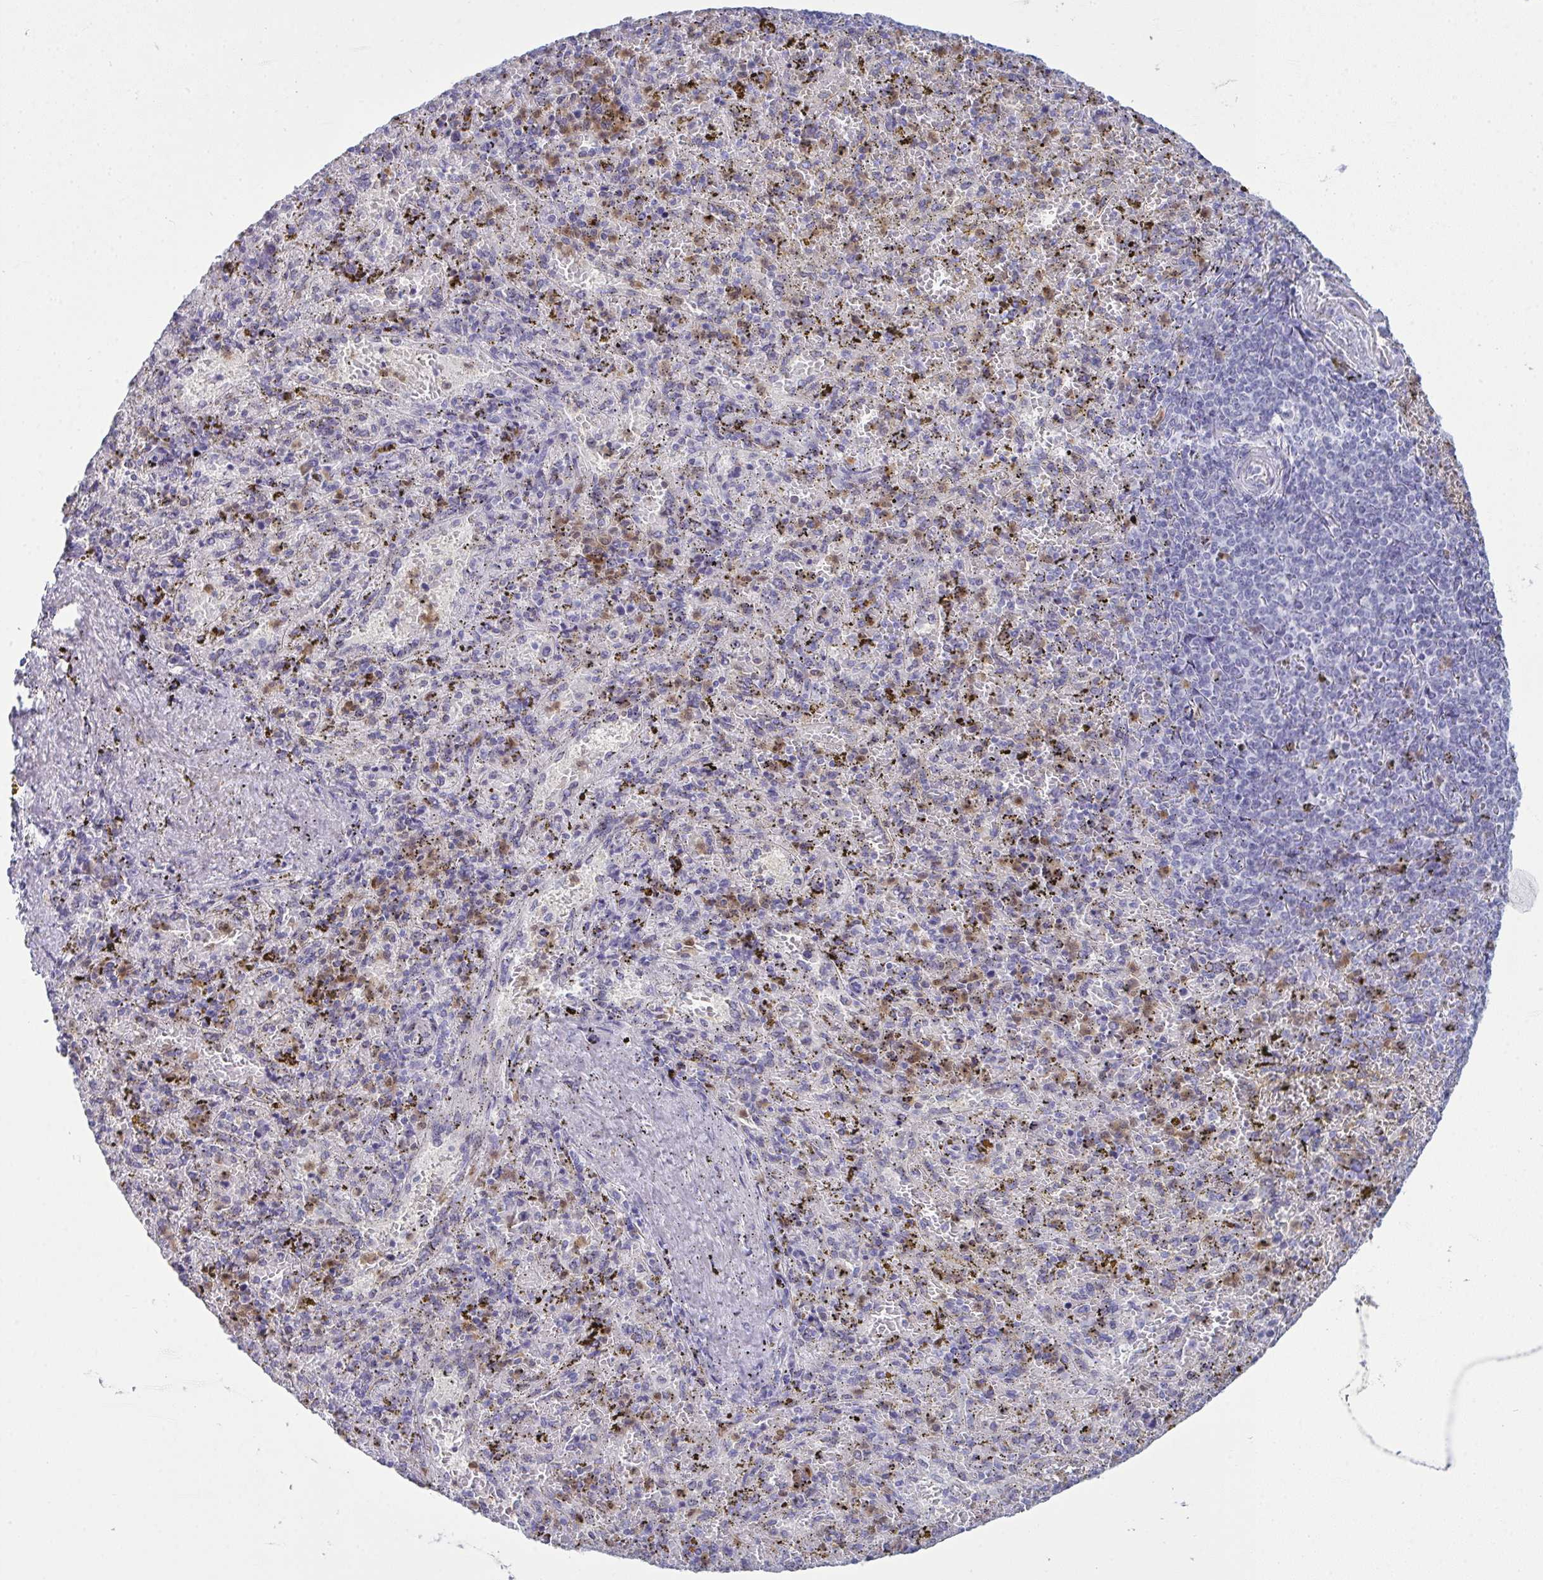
{"staining": {"intensity": "negative", "quantity": "none", "location": "none"}, "tissue": "spleen", "cell_type": "Cells in red pulp", "image_type": "normal", "snomed": [{"axis": "morphology", "description": "Normal tissue, NOS"}, {"axis": "topography", "description": "Spleen"}], "caption": "Cells in red pulp show no significant positivity in unremarkable spleen. (DAB IHC with hematoxylin counter stain).", "gene": "SERPINB10", "patient": {"sex": "female", "age": 50}}